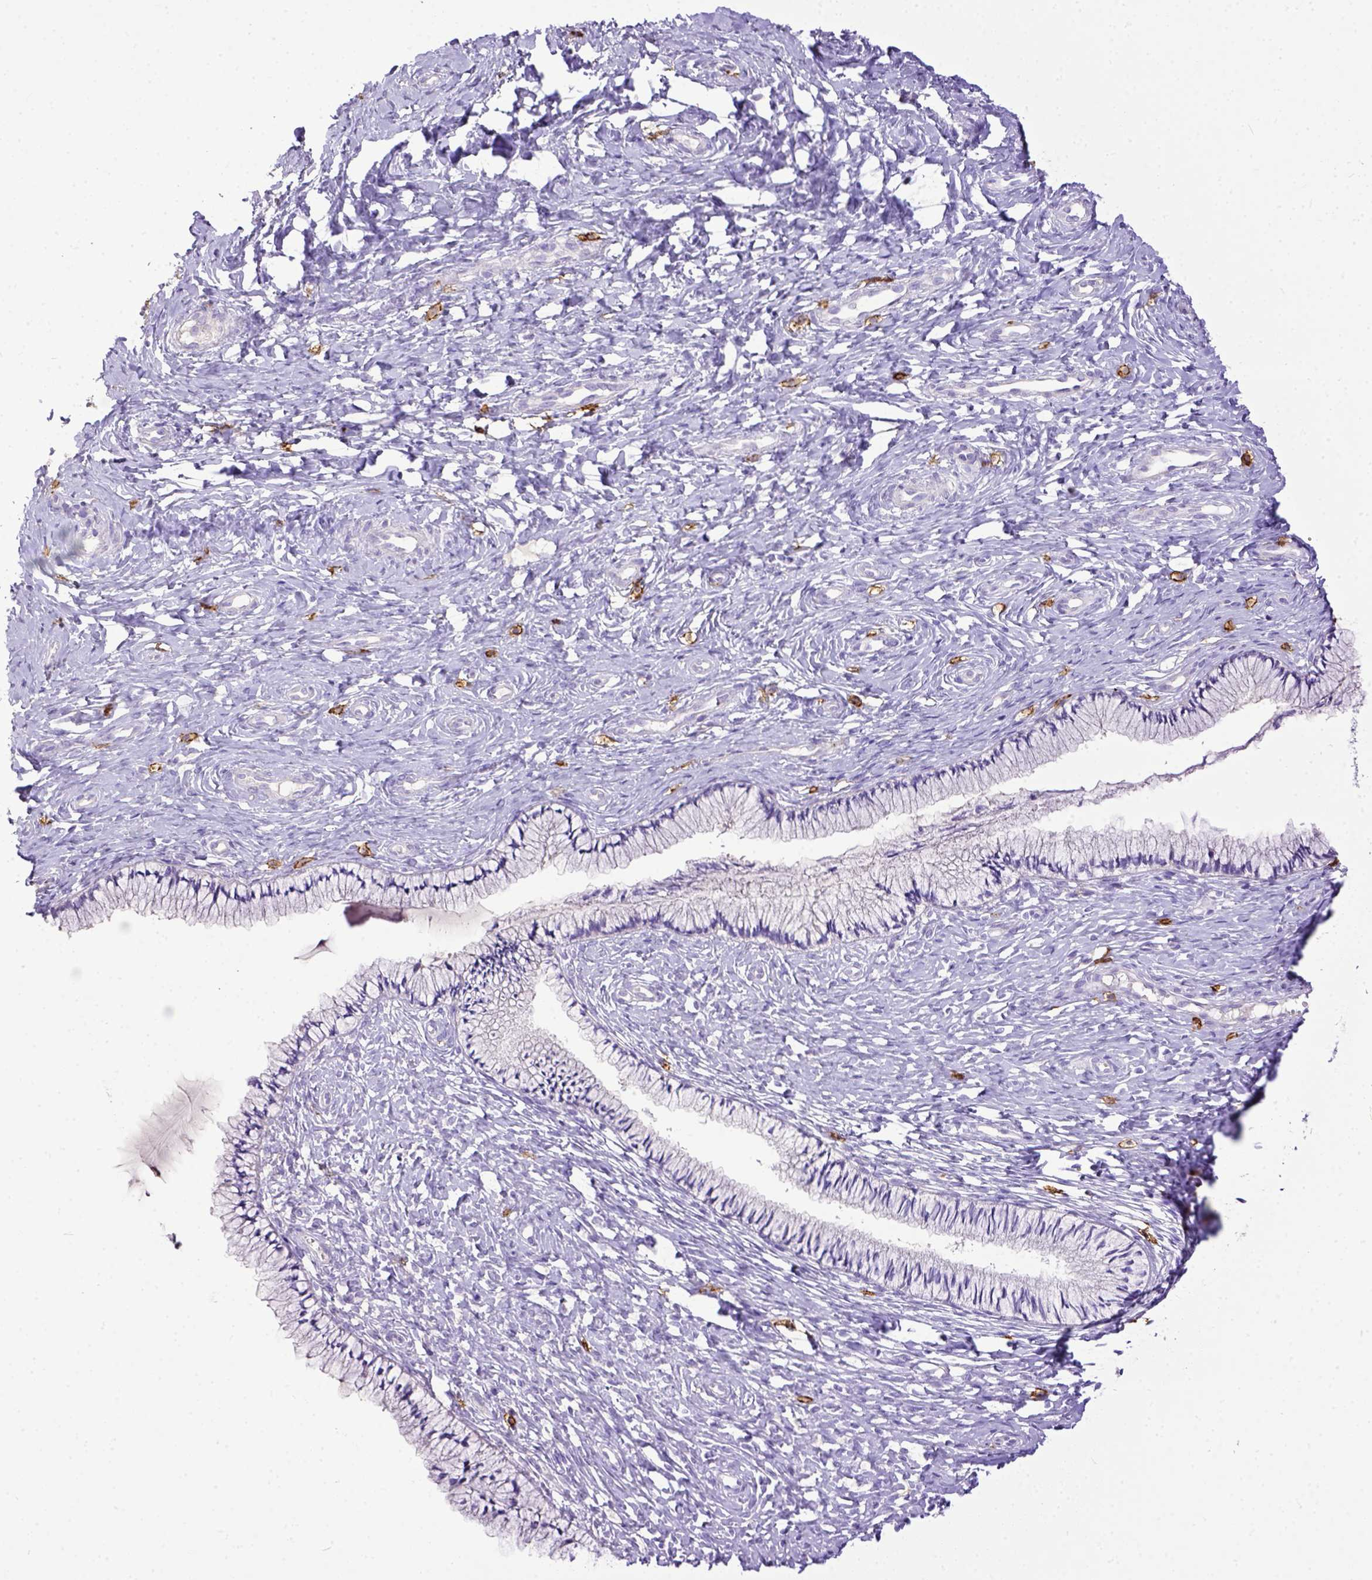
{"staining": {"intensity": "negative", "quantity": "none", "location": "none"}, "tissue": "cervix", "cell_type": "Glandular cells", "image_type": "normal", "snomed": [{"axis": "morphology", "description": "Normal tissue, NOS"}, {"axis": "topography", "description": "Cervix"}], "caption": "The immunohistochemistry (IHC) photomicrograph has no significant expression in glandular cells of cervix. (Stains: DAB immunohistochemistry (IHC) with hematoxylin counter stain, Microscopy: brightfield microscopy at high magnification).", "gene": "KIT", "patient": {"sex": "female", "age": 37}}